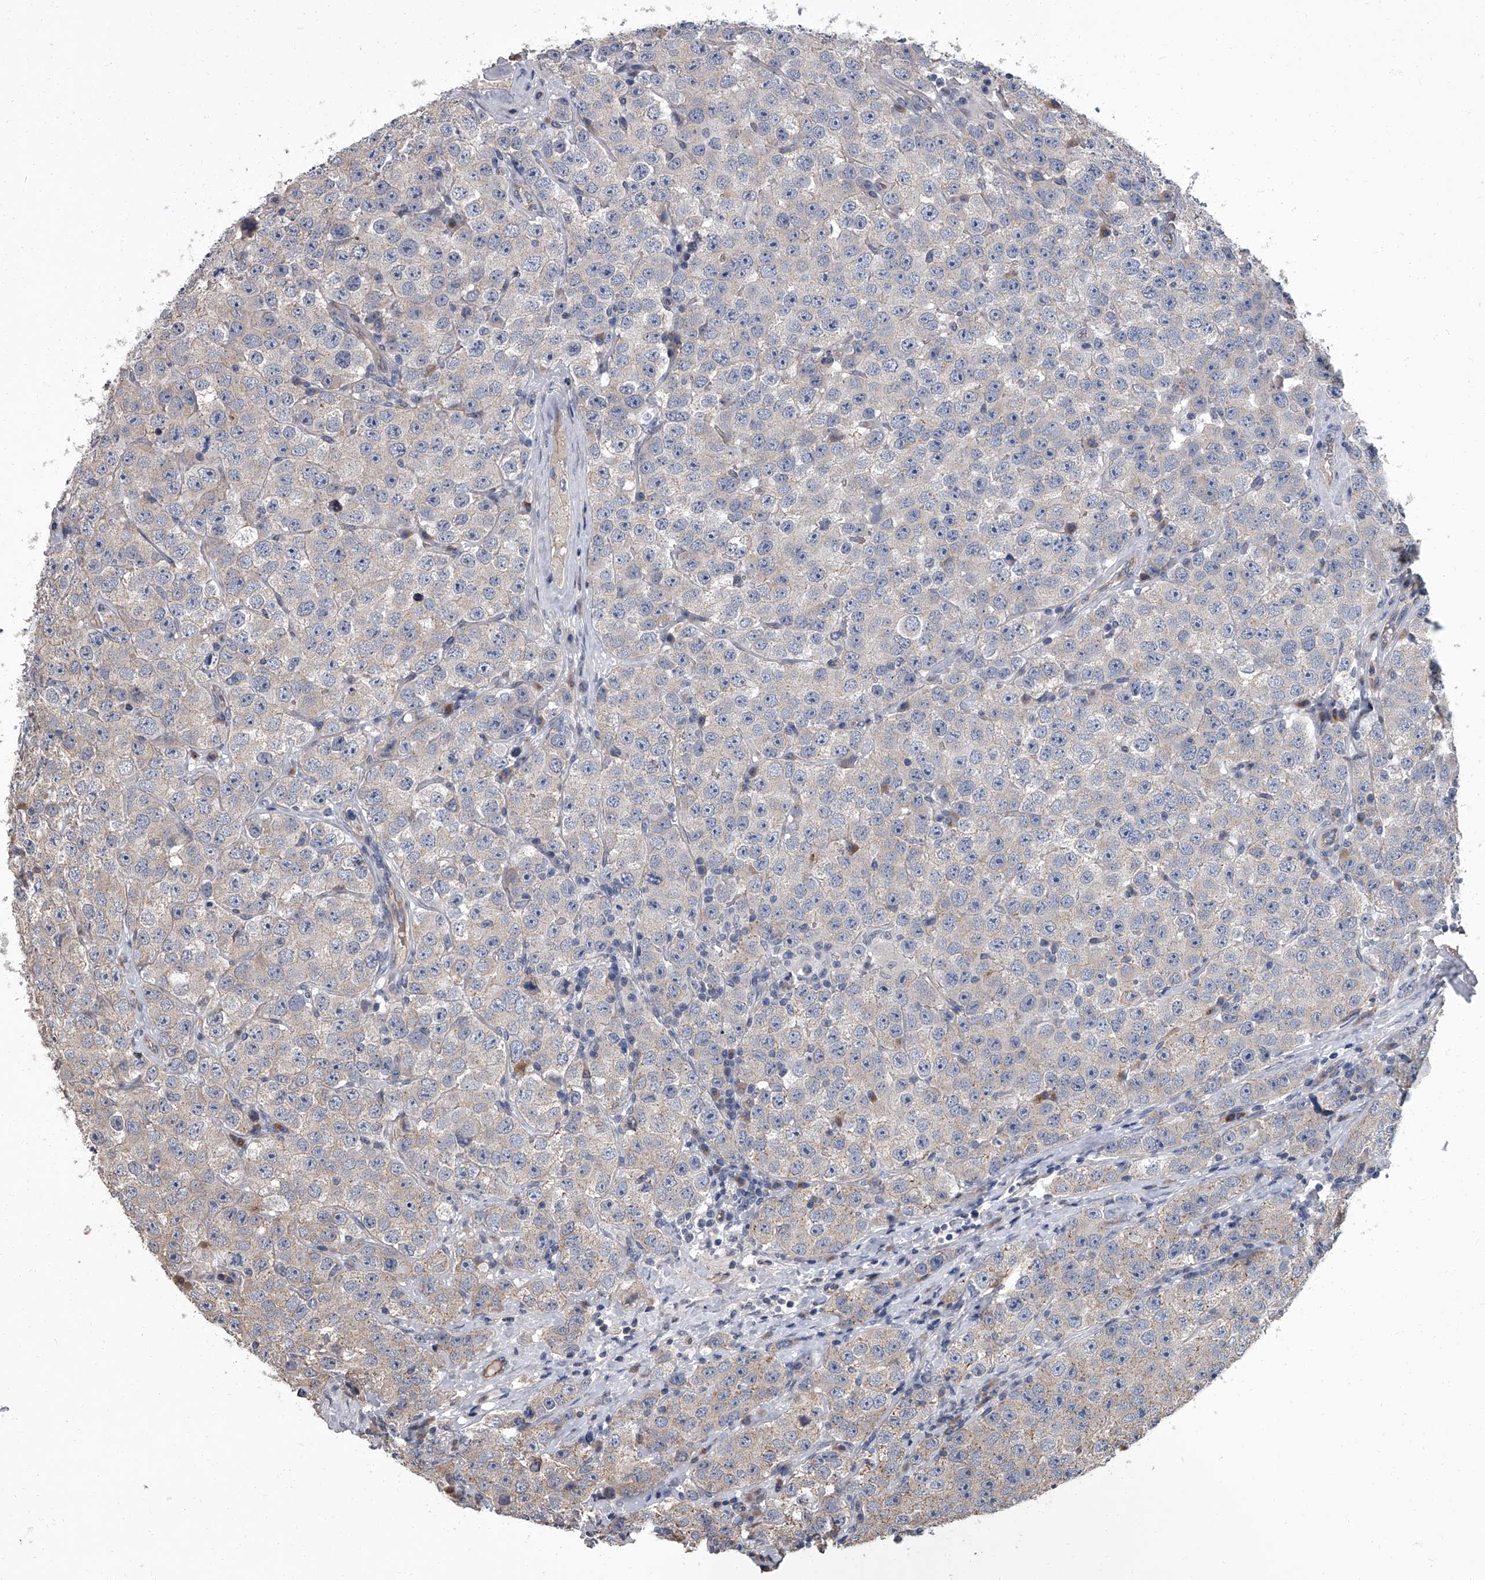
{"staining": {"intensity": "negative", "quantity": "none", "location": "none"}, "tissue": "testis cancer", "cell_type": "Tumor cells", "image_type": "cancer", "snomed": [{"axis": "morphology", "description": "Seminoma, NOS"}, {"axis": "topography", "description": "Testis"}], "caption": "Tumor cells are negative for protein expression in human seminoma (testis).", "gene": "SIRT4", "patient": {"sex": "male", "age": 28}}